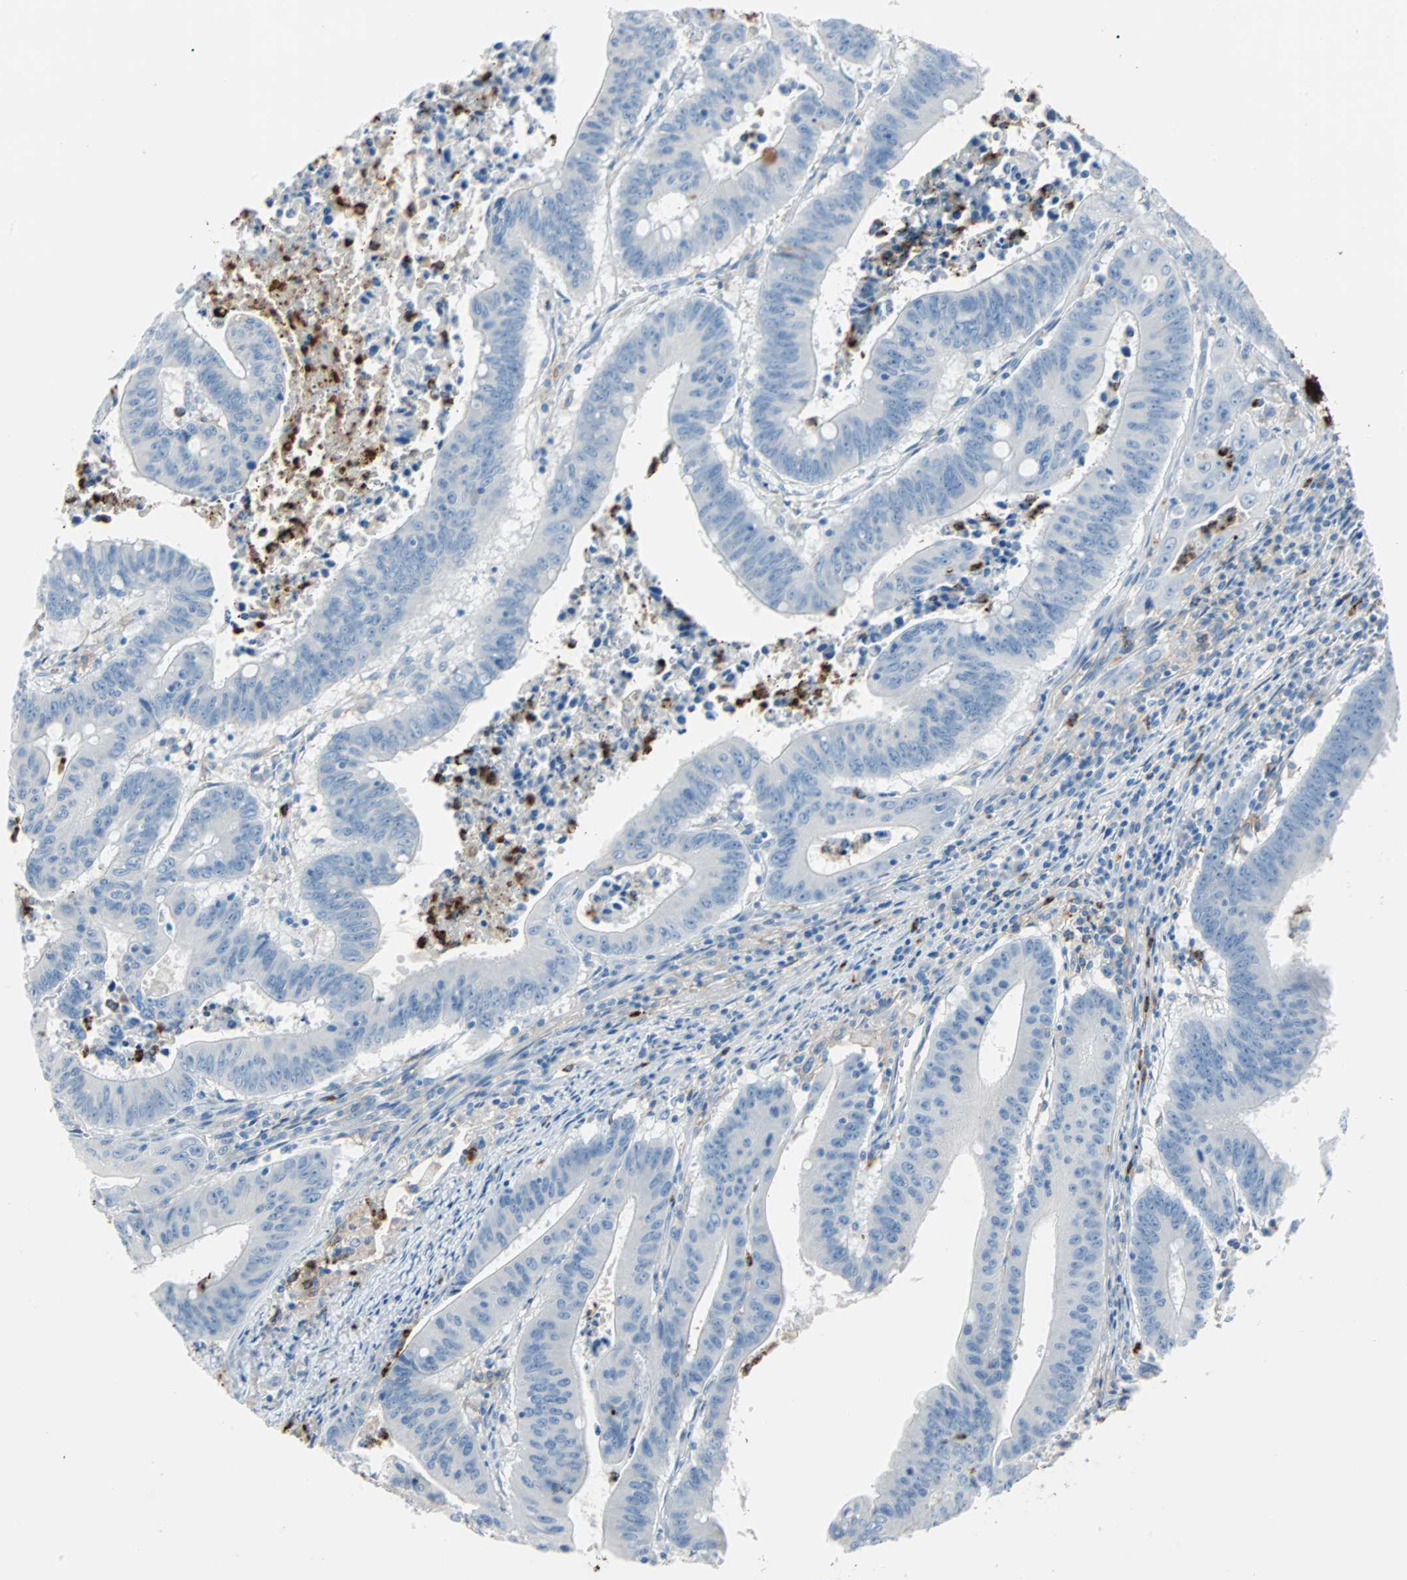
{"staining": {"intensity": "negative", "quantity": "none", "location": "none"}, "tissue": "colorectal cancer", "cell_type": "Tumor cells", "image_type": "cancer", "snomed": [{"axis": "morphology", "description": "Adenocarcinoma, NOS"}, {"axis": "topography", "description": "Colon"}], "caption": "High magnification brightfield microscopy of colorectal adenocarcinoma stained with DAB (brown) and counterstained with hematoxylin (blue): tumor cells show no significant expression.", "gene": "CLEC4A", "patient": {"sex": "male", "age": 45}}